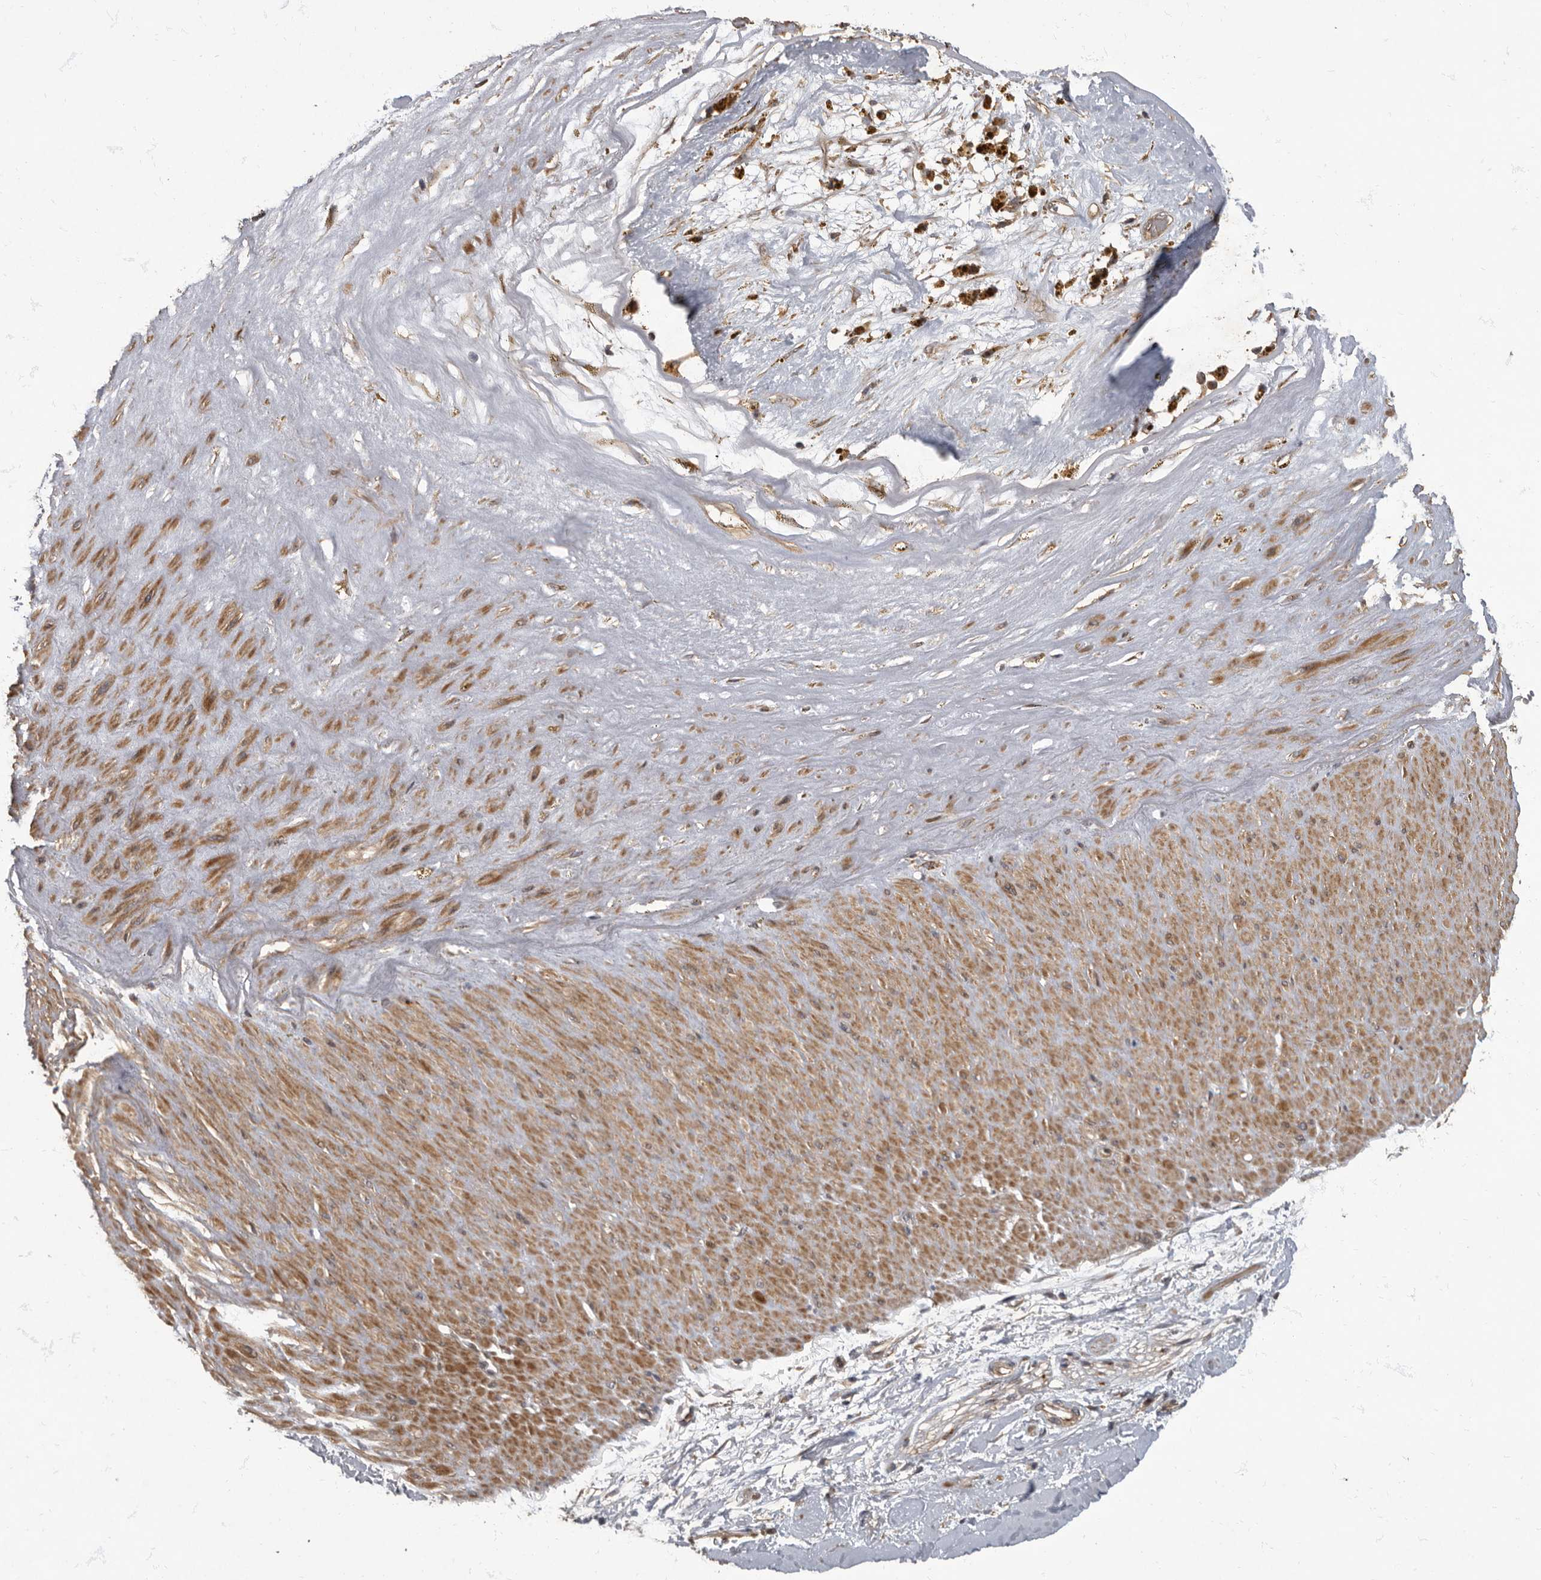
{"staining": {"intensity": "moderate", "quantity": ">75%", "location": "cytoplasmic/membranous"}, "tissue": "soft tissue", "cell_type": "Fibroblasts", "image_type": "normal", "snomed": [{"axis": "morphology", "description": "Normal tissue, NOS"}, {"axis": "topography", "description": "Soft tissue"}], "caption": "An immunohistochemistry (IHC) micrograph of benign tissue is shown. Protein staining in brown shows moderate cytoplasmic/membranous positivity in soft tissue within fibroblasts.", "gene": "IQCK", "patient": {"sex": "male", "age": 72}}